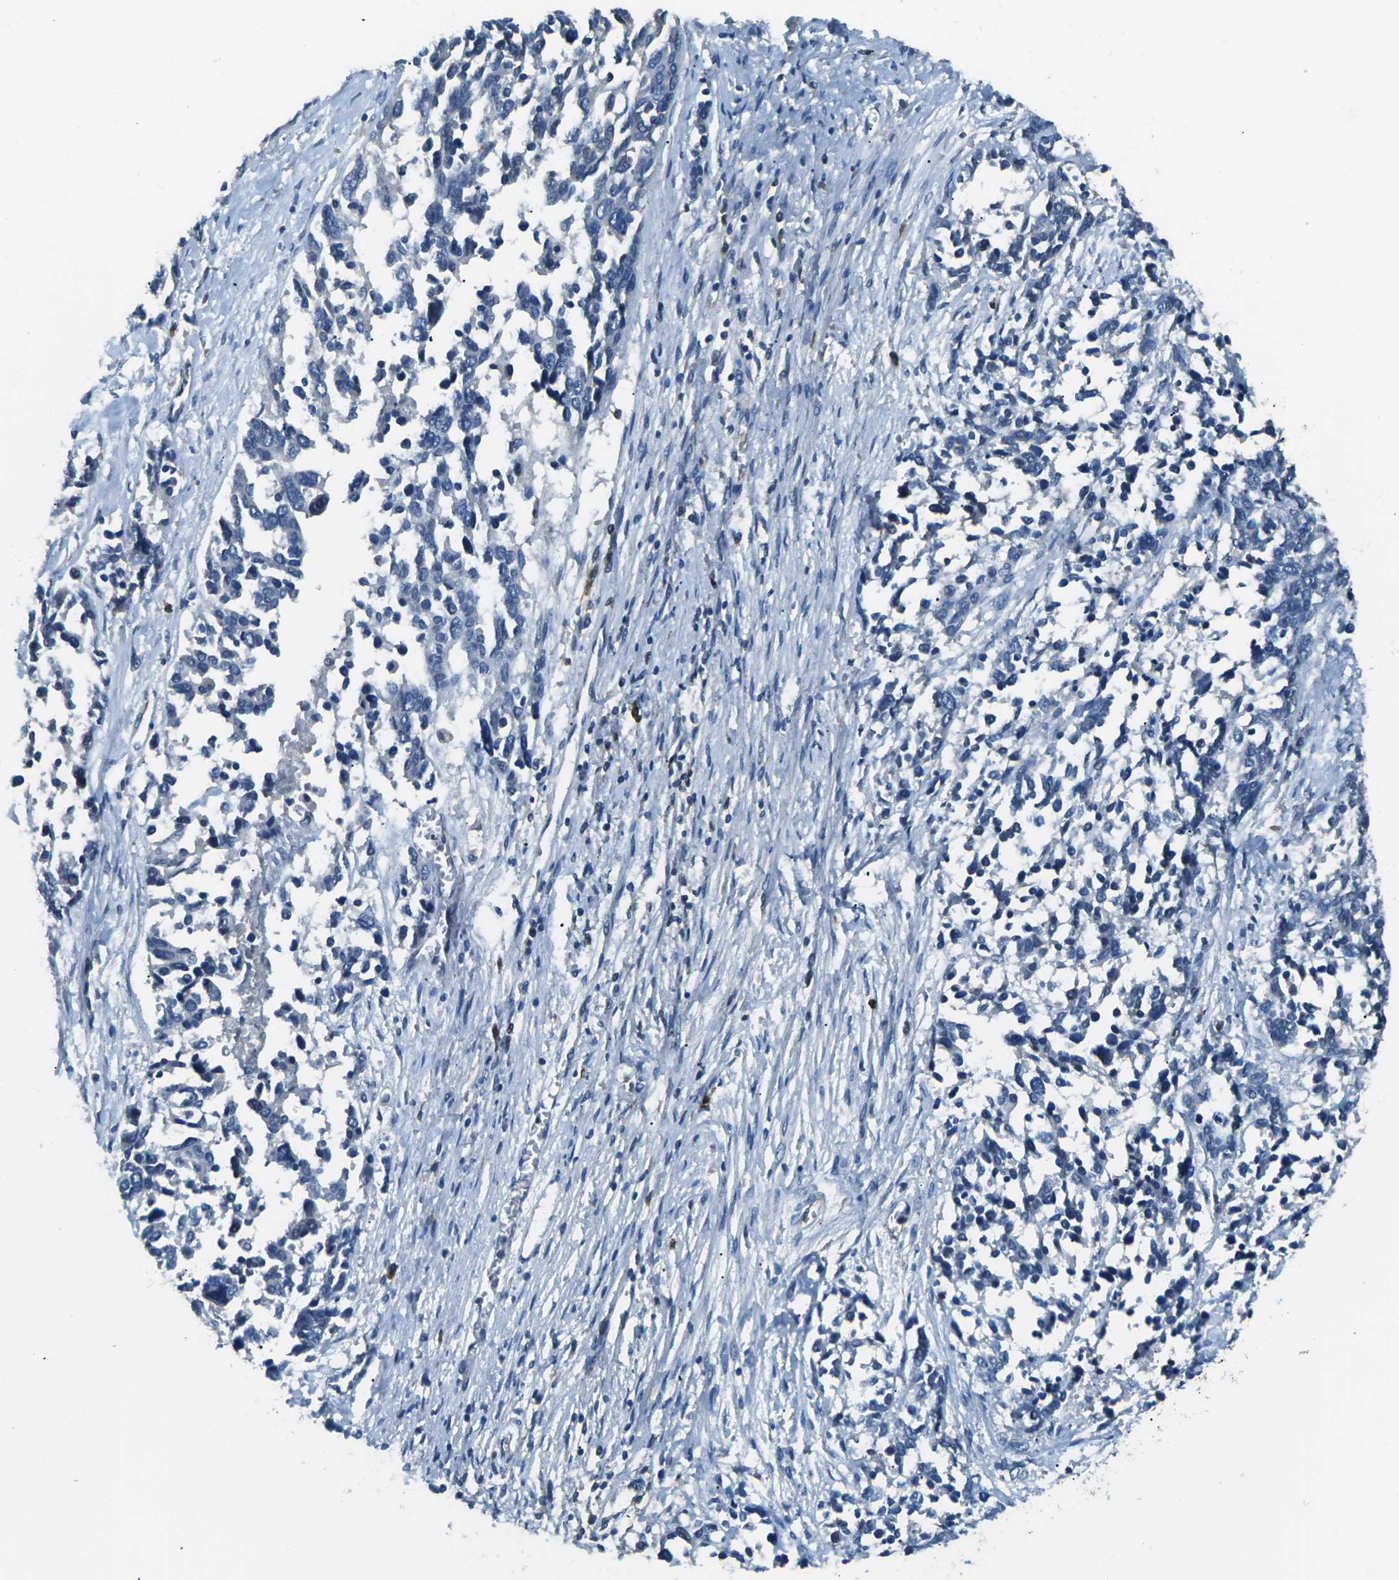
{"staining": {"intensity": "negative", "quantity": "none", "location": "none"}, "tissue": "ovarian cancer", "cell_type": "Tumor cells", "image_type": "cancer", "snomed": [{"axis": "morphology", "description": "Cystadenocarcinoma, serous, NOS"}, {"axis": "topography", "description": "Ovary"}], "caption": "The micrograph demonstrates no significant expression in tumor cells of ovarian serous cystadenocarcinoma.", "gene": "CD1D", "patient": {"sex": "female", "age": 44}}